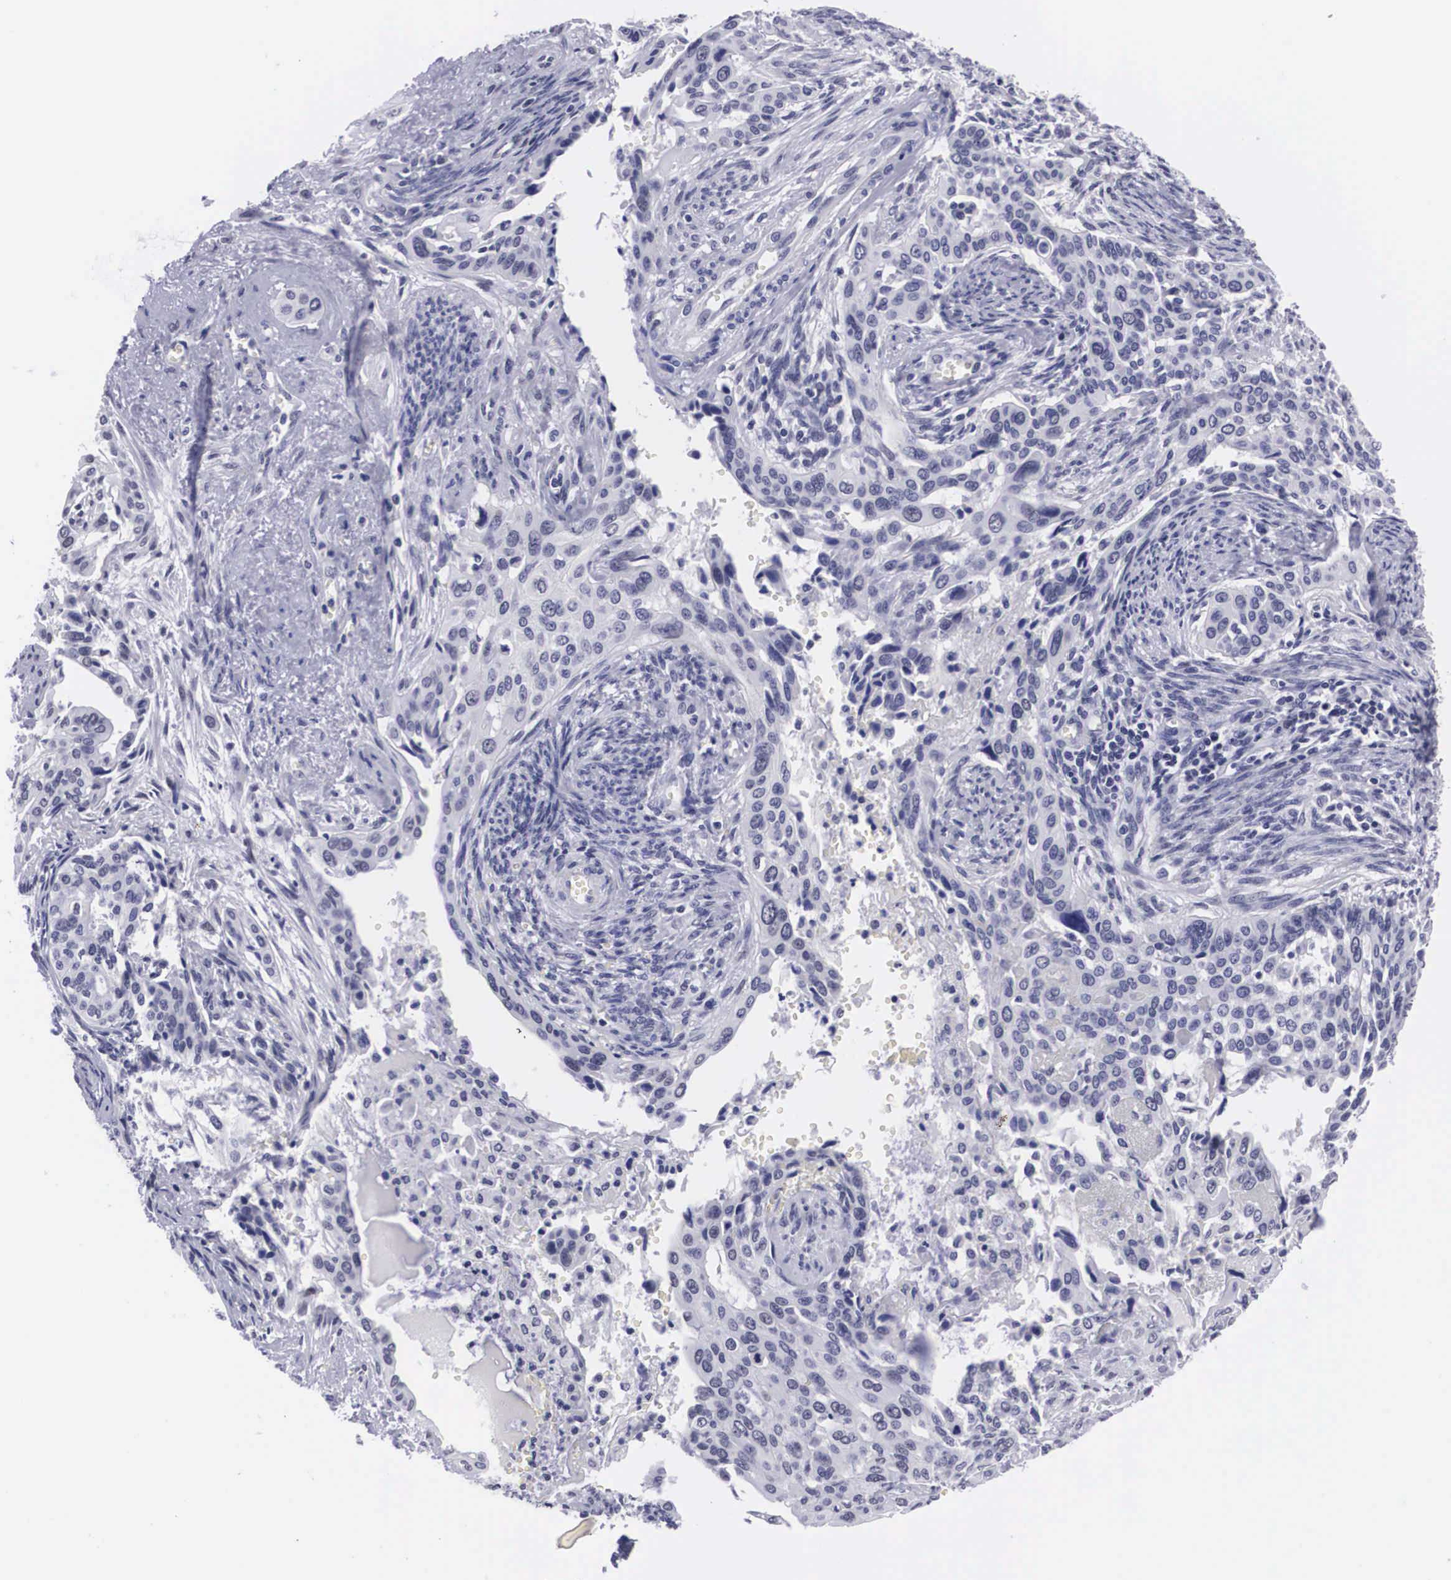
{"staining": {"intensity": "negative", "quantity": "none", "location": "none"}, "tissue": "cervical cancer", "cell_type": "Tumor cells", "image_type": "cancer", "snomed": [{"axis": "morphology", "description": "Squamous cell carcinoma, NOS"}, {"axis": "topography", "description": "Cervix"}], "caption": "Immunohistochemistry (IHC) histopathology image of cervical squamous cell carcinoma stained for a protein (brown), which displays no expression in tumor cells.", "gene": "C22orf31", "patient": {"sex": "female", "age": 34}}